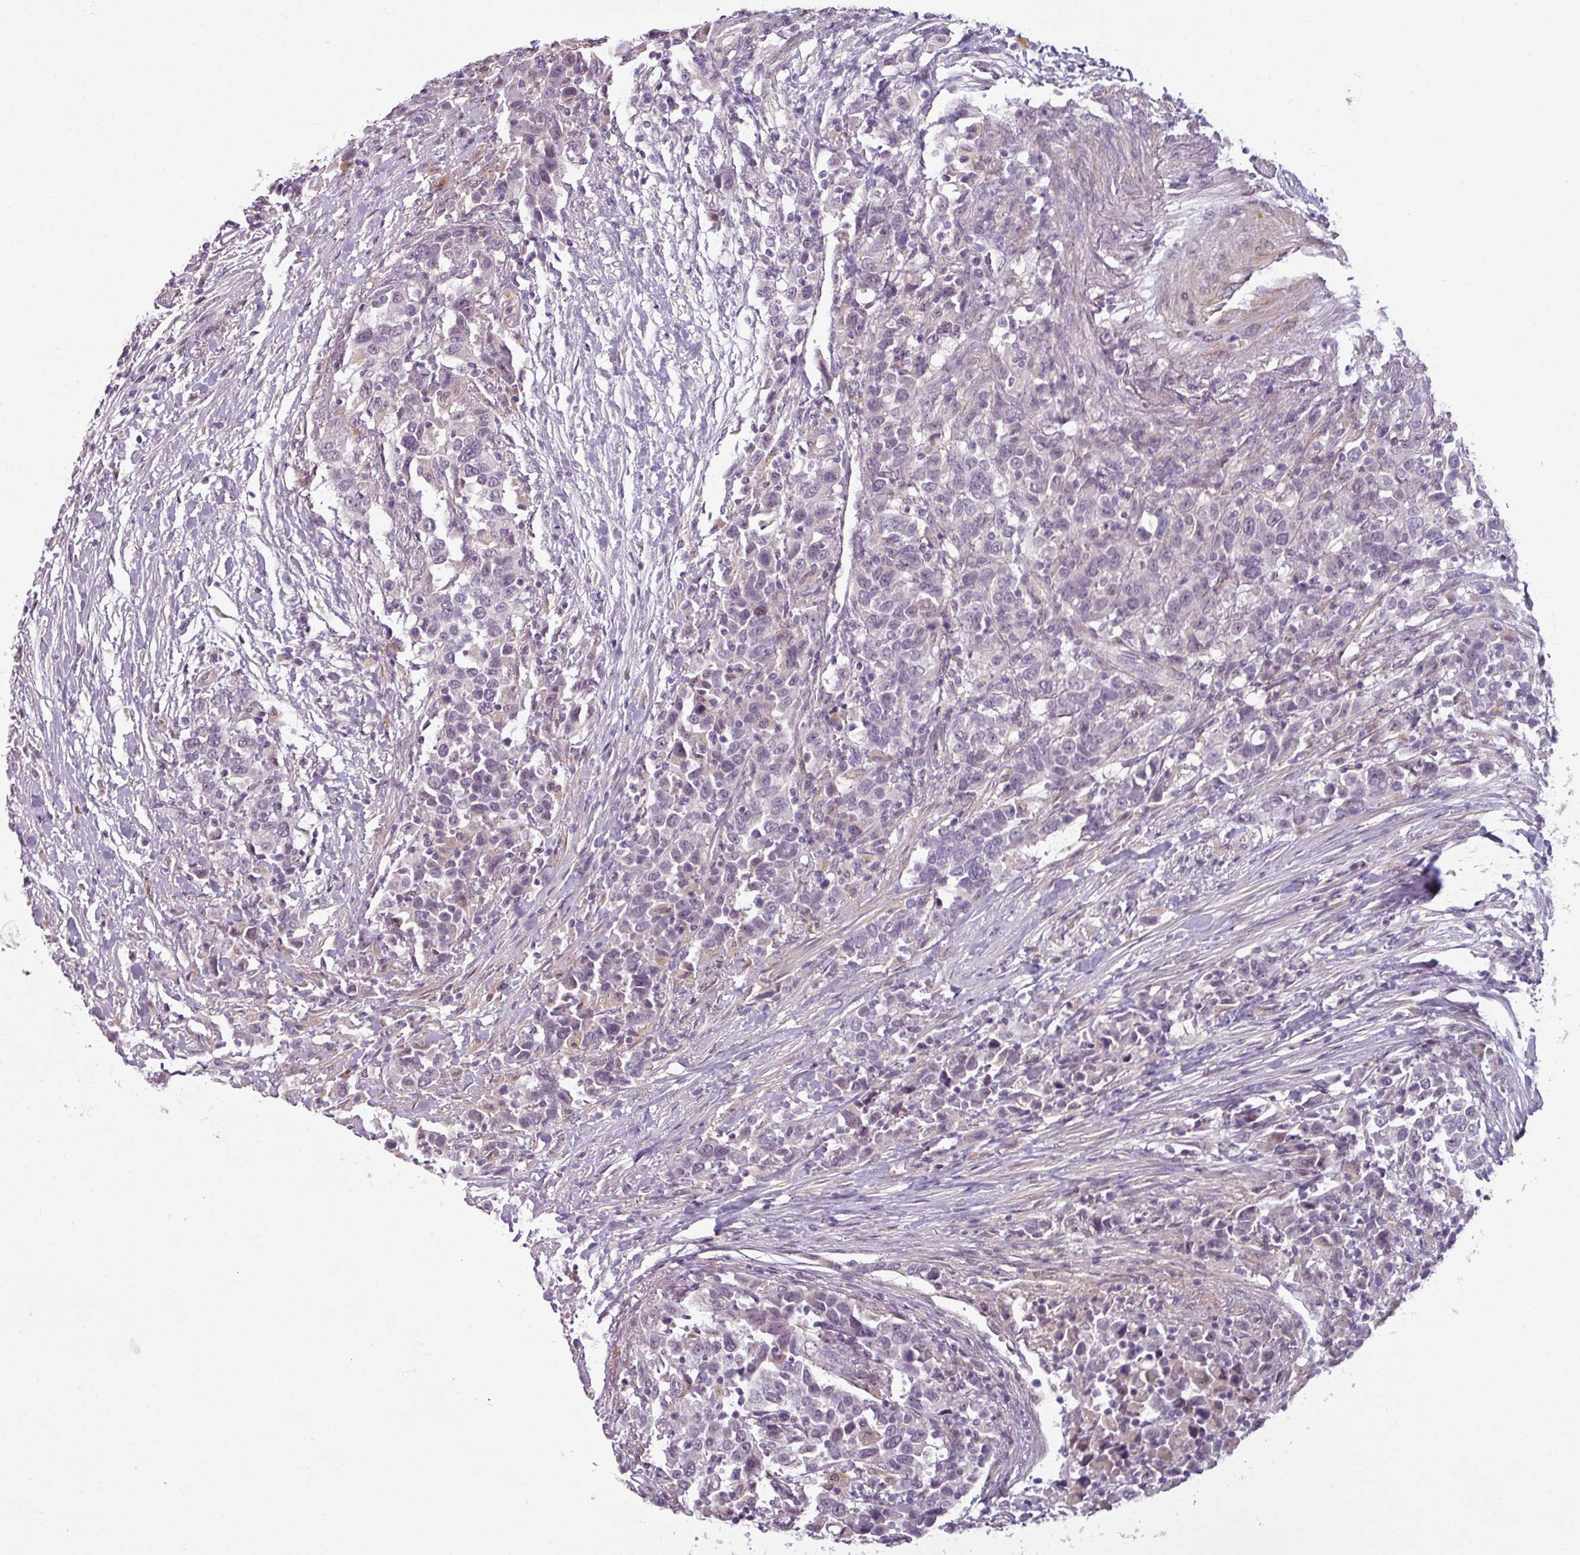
{"staining": {"intensity": "negative", "quantity": "none", "location": "none"}, "tissue": "urothelial cancer", "cell_type": "Tumor cells", "image_type": "cancer", "snomed": [{"axis": "morphology", "description": "Urothelial carcinoma, High grade"}, {"axis": "topography", "description": "Urinary bladder"}], "caption": "A micrograph of urothelial cancer stained for a protein displays no brown staining in tumor cells.", "gene": "UVSSA", "patient": {"sex": "male", "age": 61}}